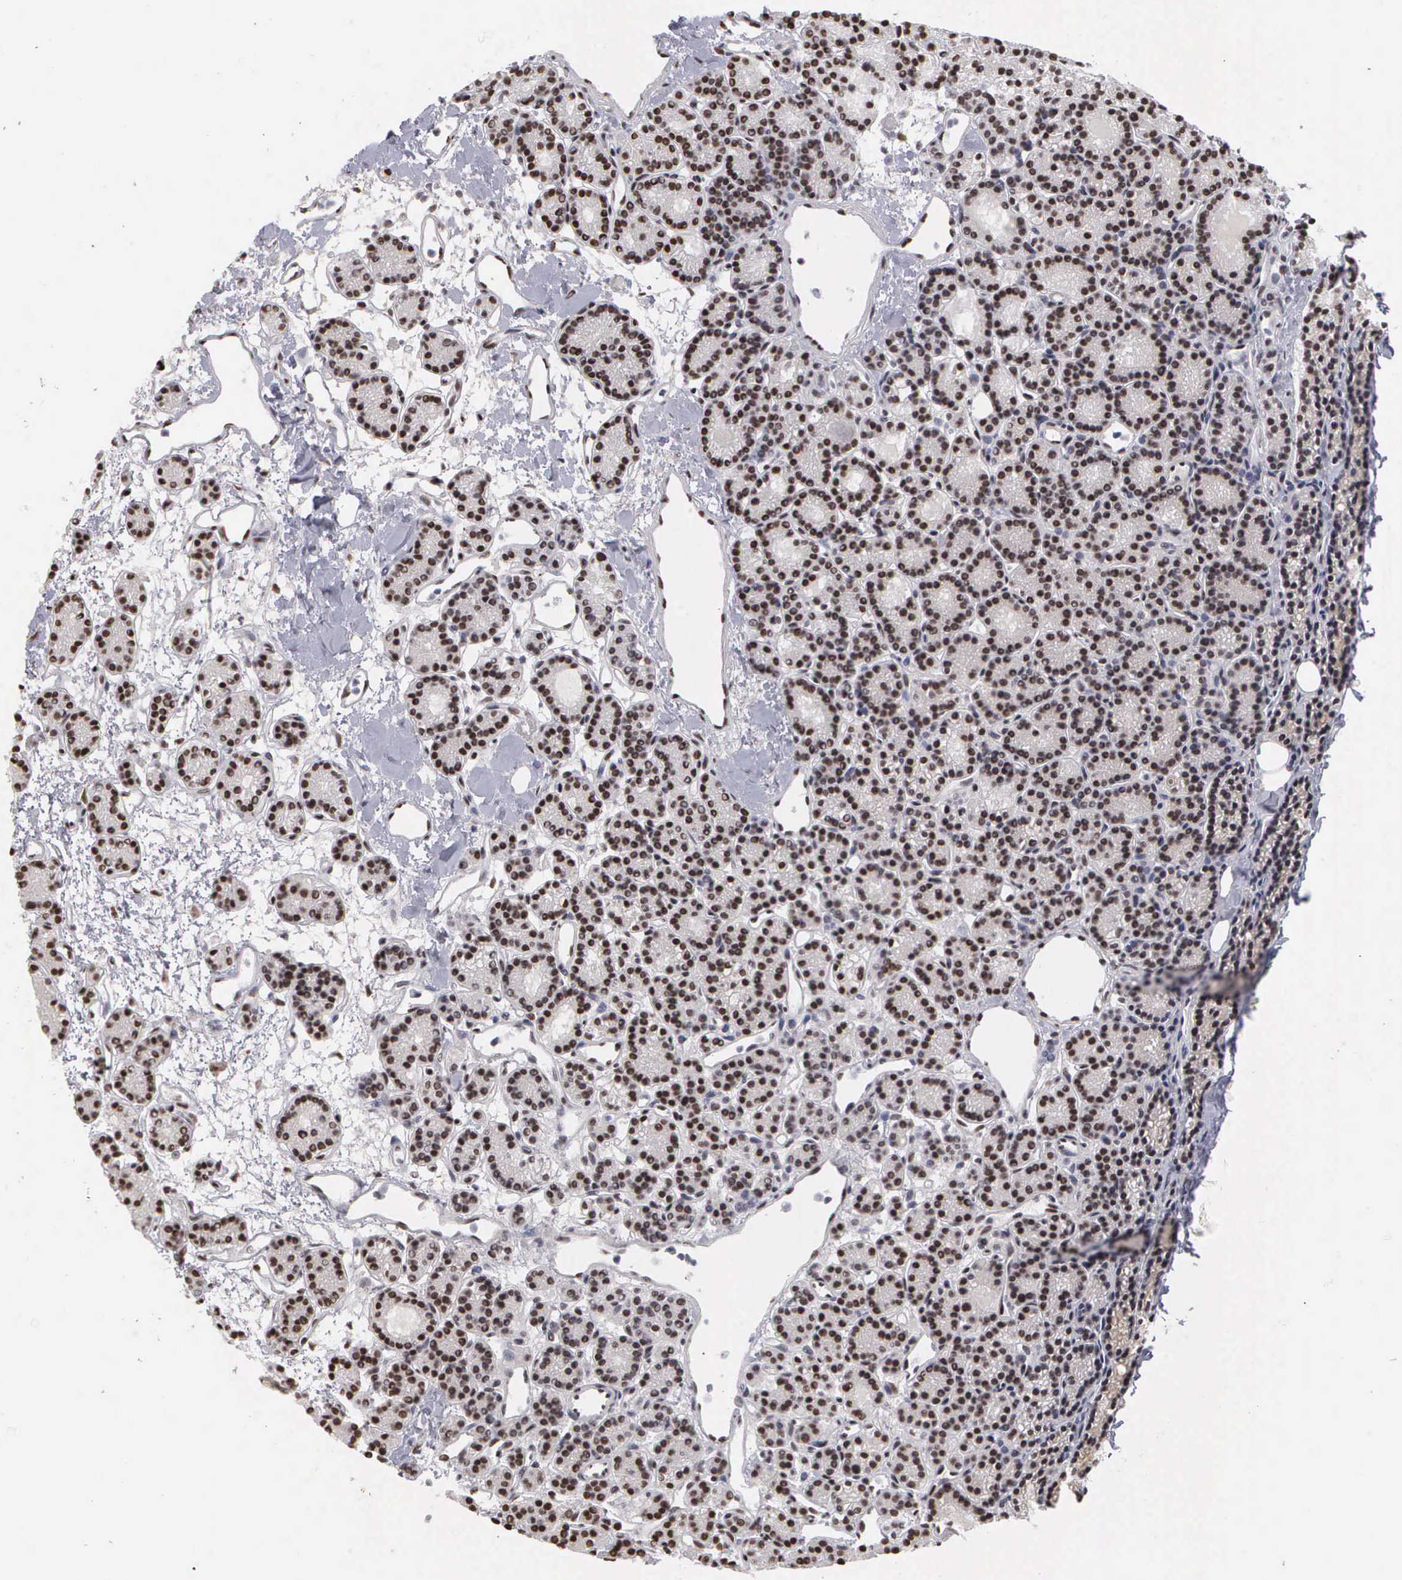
{"staining": {"intensity": "strong", "quantity": ">75%", "location": "nuclear"}, "tissue": "parathyroid gland", "cell_type": "Glandular cells", "image_type": "normal", "snomed": [{"axis": "morphology", "description": "Normal tissue, NOS"}, {"axis": "topography", "description": "Parathyroid gland"}], "caption": "Protein expression by immunohistochemistry exhibits strong nuclear staining in approximately >75% of glandular cells in normal parathyroid gland.", "gene": "KIAA0586", "patient": {"sex": "male", "age": 85}}